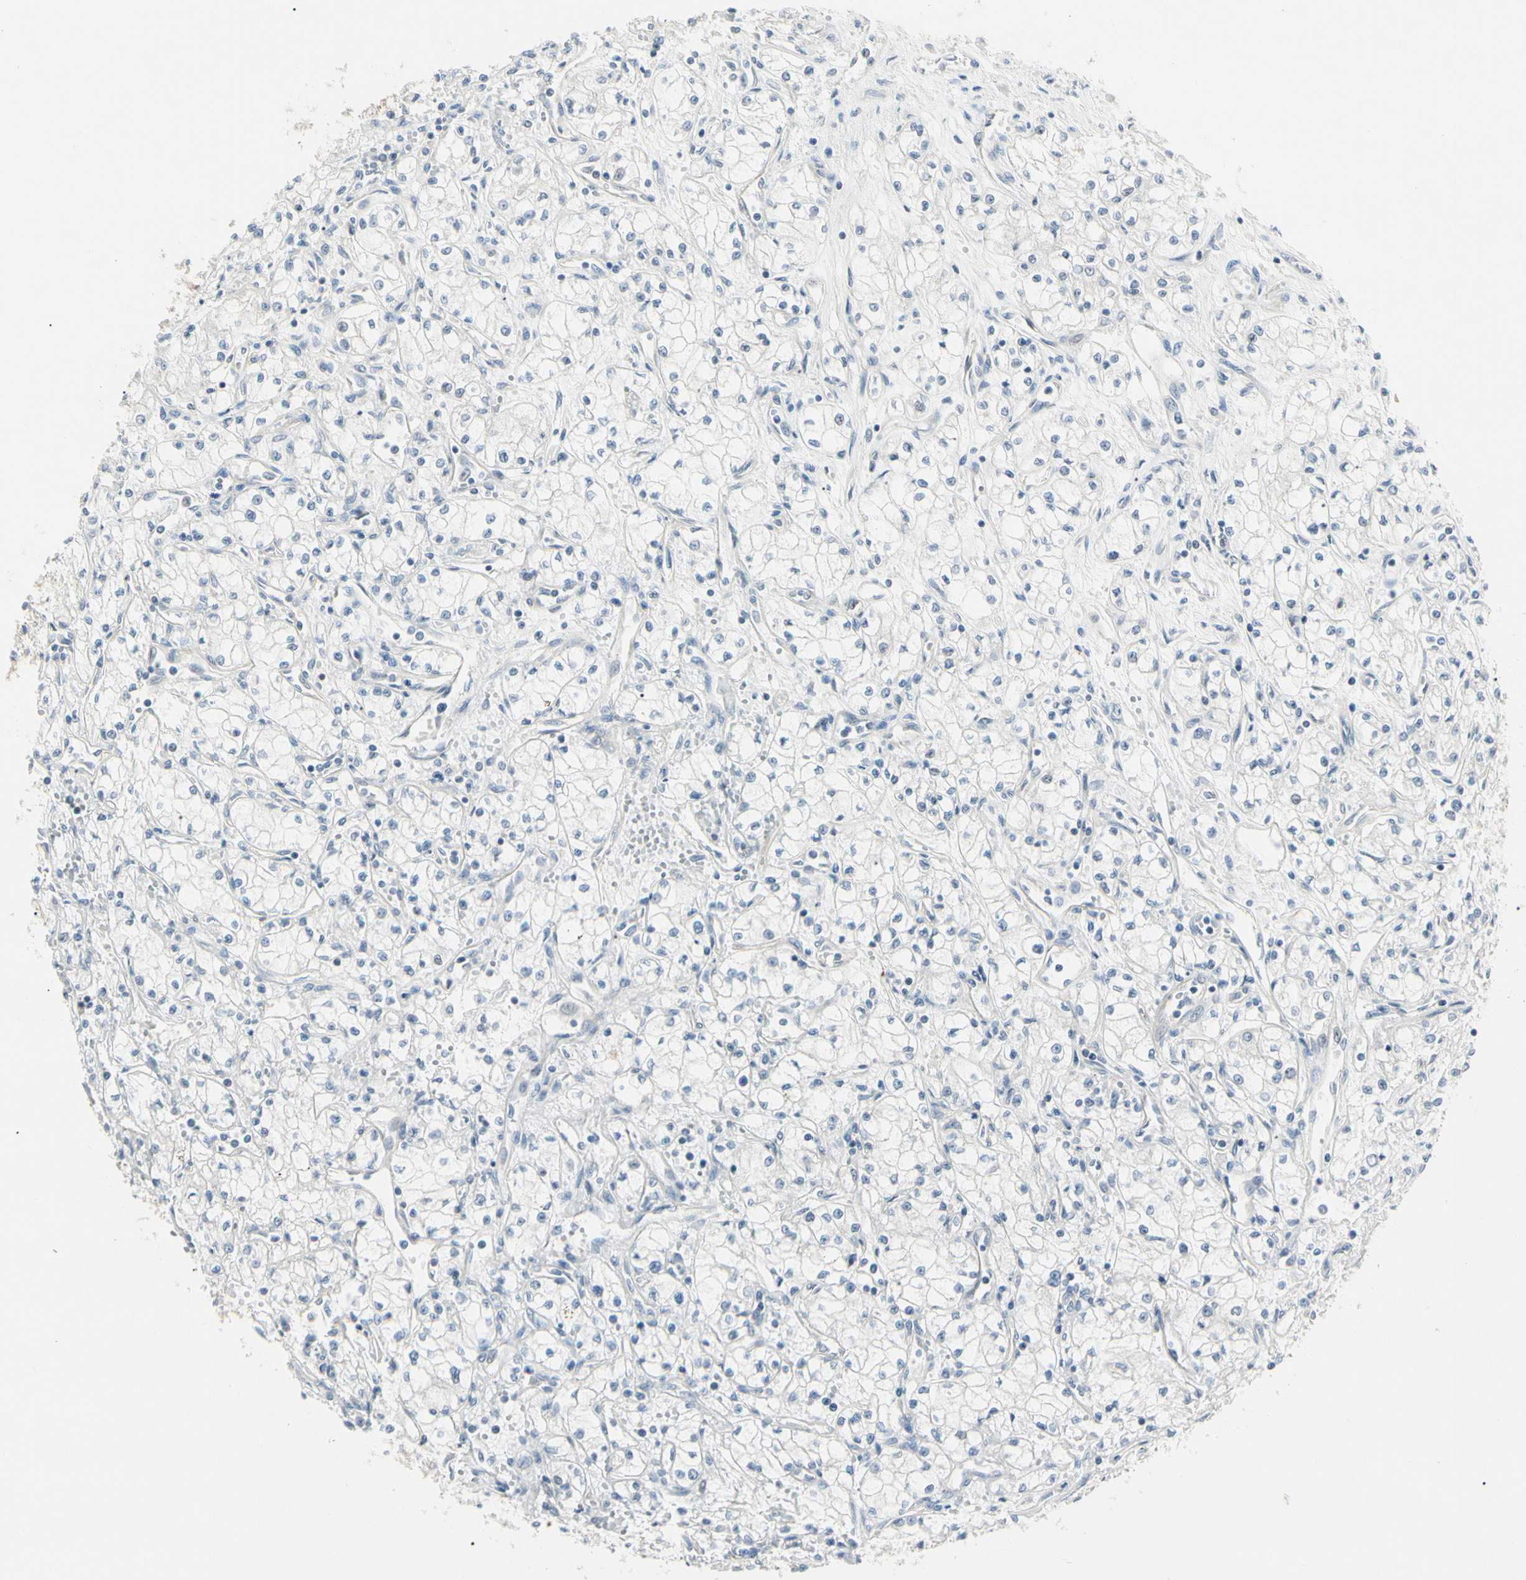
{"staining": {"intensity": "negative", "quantity": "none", "location": "none"}, "tissue": "renal cancer", "cell_type": "Tumor cells", "image_type": "cancer", "snomed": [{"axis": "morphology", "description": "Normal tissue, NOS"}, {"axis": "morphology", "description": "Adenocarcinoma, NOS"}, {"axis": "topography", "description": "Kidney"}], "caption": "Micrograph shows no significant protein positivity in tumor cells of renal cancer (adenocarcinoma).", "gene": "NFKB2", "patient": {"sex": "male", "age": 59}}